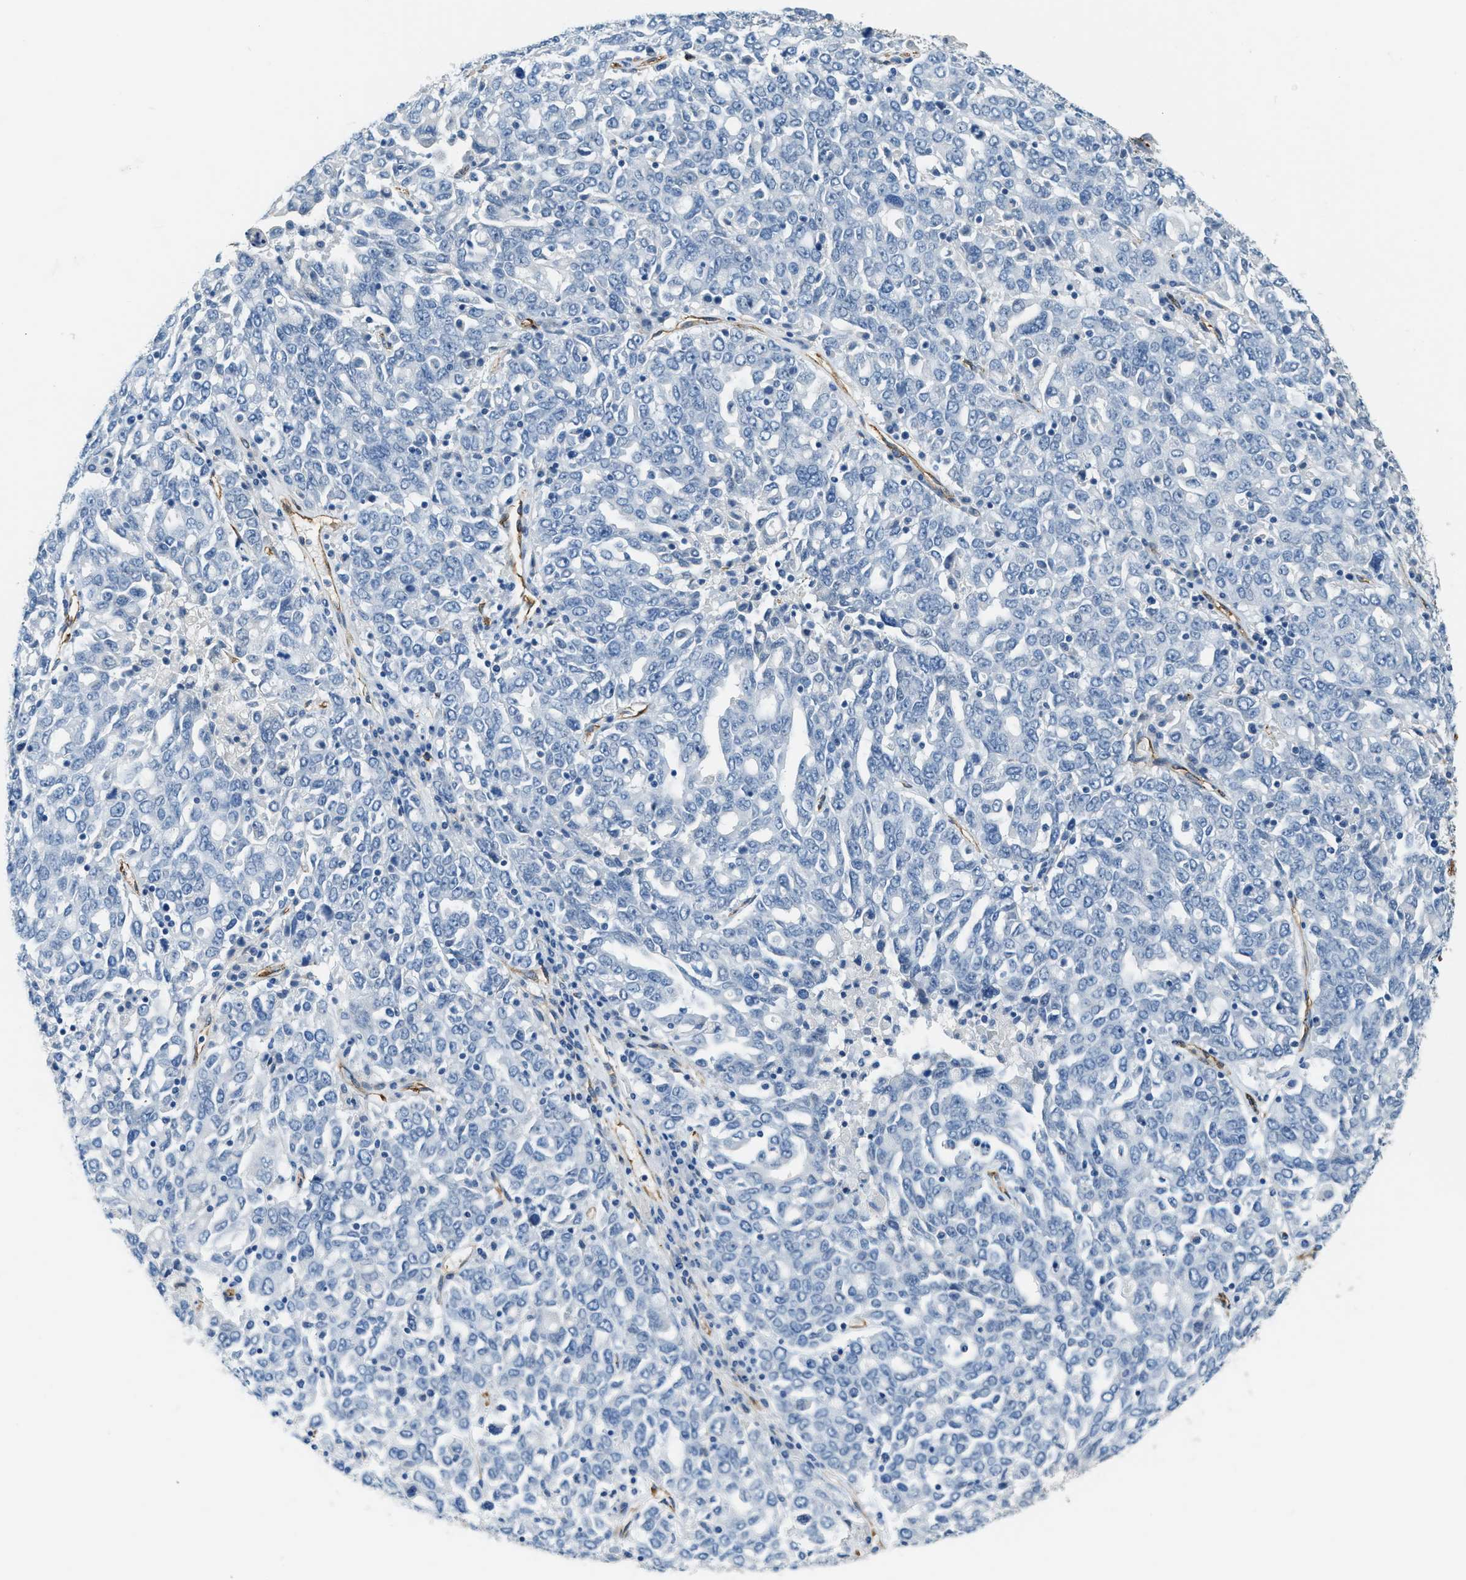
{"staining": {"intensity": "negative", "quantity": "none", "location": "none"}, "tissue": "ovarian cancer", "cell_type": "Tumor cells", "image_type": "cancer", "snomed": [{"axis": "morphology", "description": "Carcinoma, endometroid"}, {"axis": "topography", "description": "Ovary"}], "caption": "This photomicrograph is of ovarian cancer stained with immunohistochemistry to label a protein in brown with the nuclei are counter-stained blue. There is no expression in tumor cells.", "gene": "TMEM43", "patient": {"sex": "female", "age": 62}}